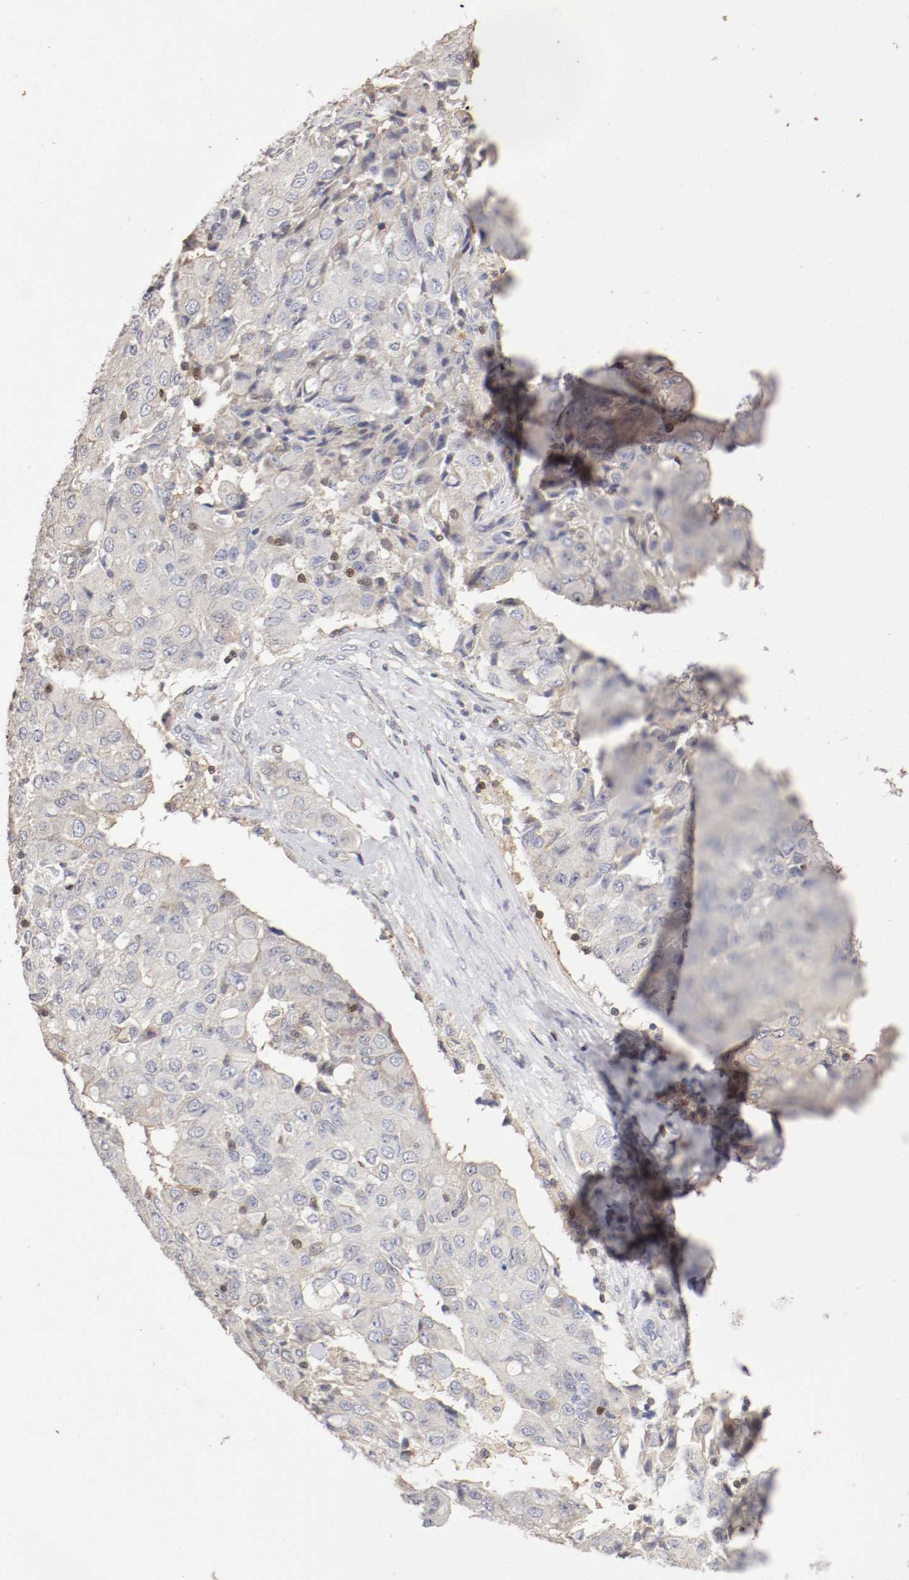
{"staining": {"intensity": "weak", "quantity": "<25%", "location": "cytoplasmic/membranous"}, "tissue": "ovarian cancer", "cell_type": "Tumor cells", "image_type": "cancer", "snomed": [{"axis": "morphology", "description": "Carcinoma, endometroid"}, {"axis": "topography", "description": "Ovary"}], "caption": "Tumor cells are negative for protein expression in human endometroid carcinoma (ovarian).", "gene": "CDK6", "patient": {"sex": "female", "age": 42}}